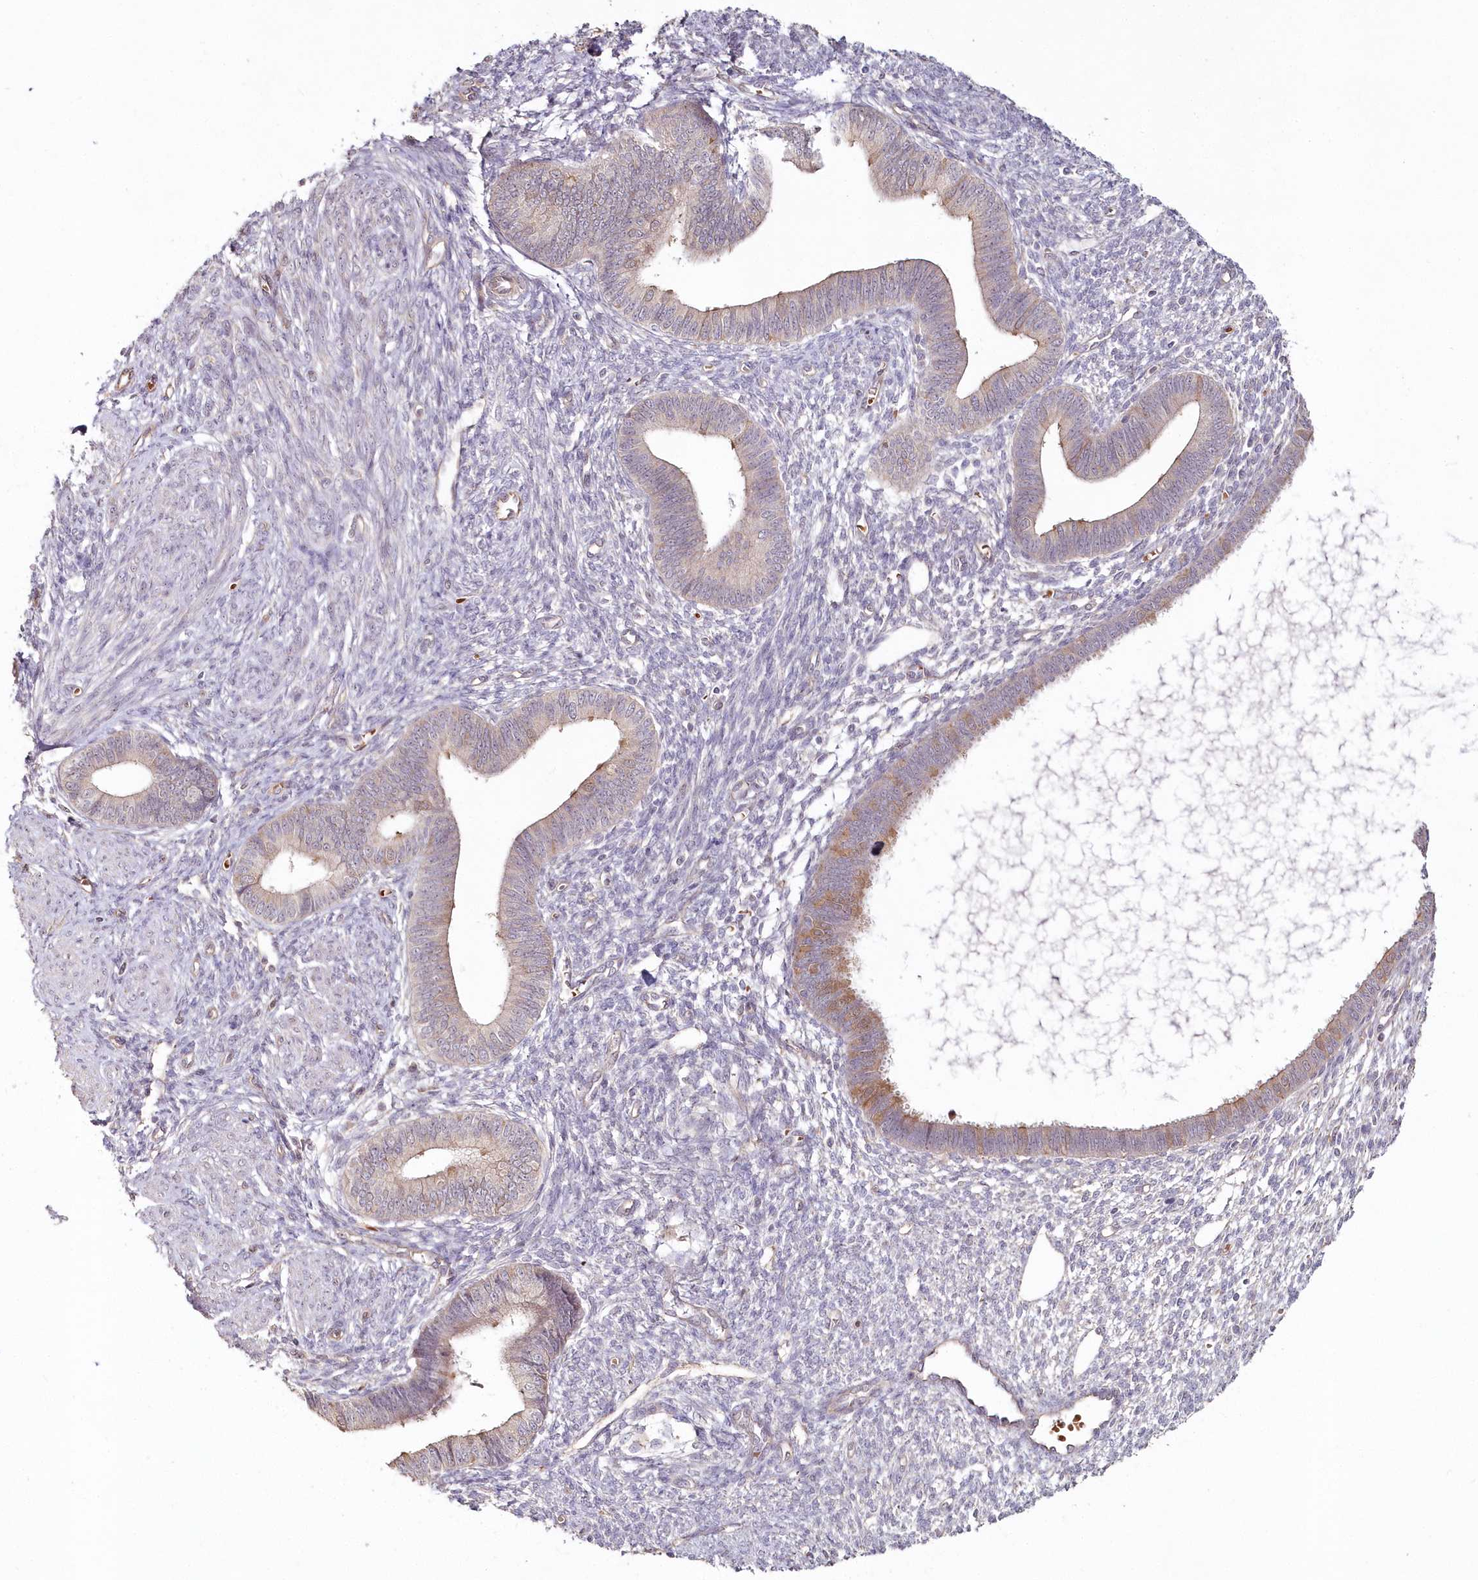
{"staining": {"intensity": "negative", "quantity": "none", "location": "none"}, "tissue": "endometrium", "cell_type": "Cells in endometrial stroma", "image_type": "normal", "snomed": [{"axis": "morphology", "description": "Normal tissue, NOS"}, {"axis": "topography", "description": "Endometrium"}], "caption": "Micrograph shows no protein expression in cells in endometrial stroma of benign endometrium. (DAB immunohistochemistry visualized using brightfield microscopy, high magnification).", "gene": "HYCC2", "patient": {"sex": "female", "age": 46}}